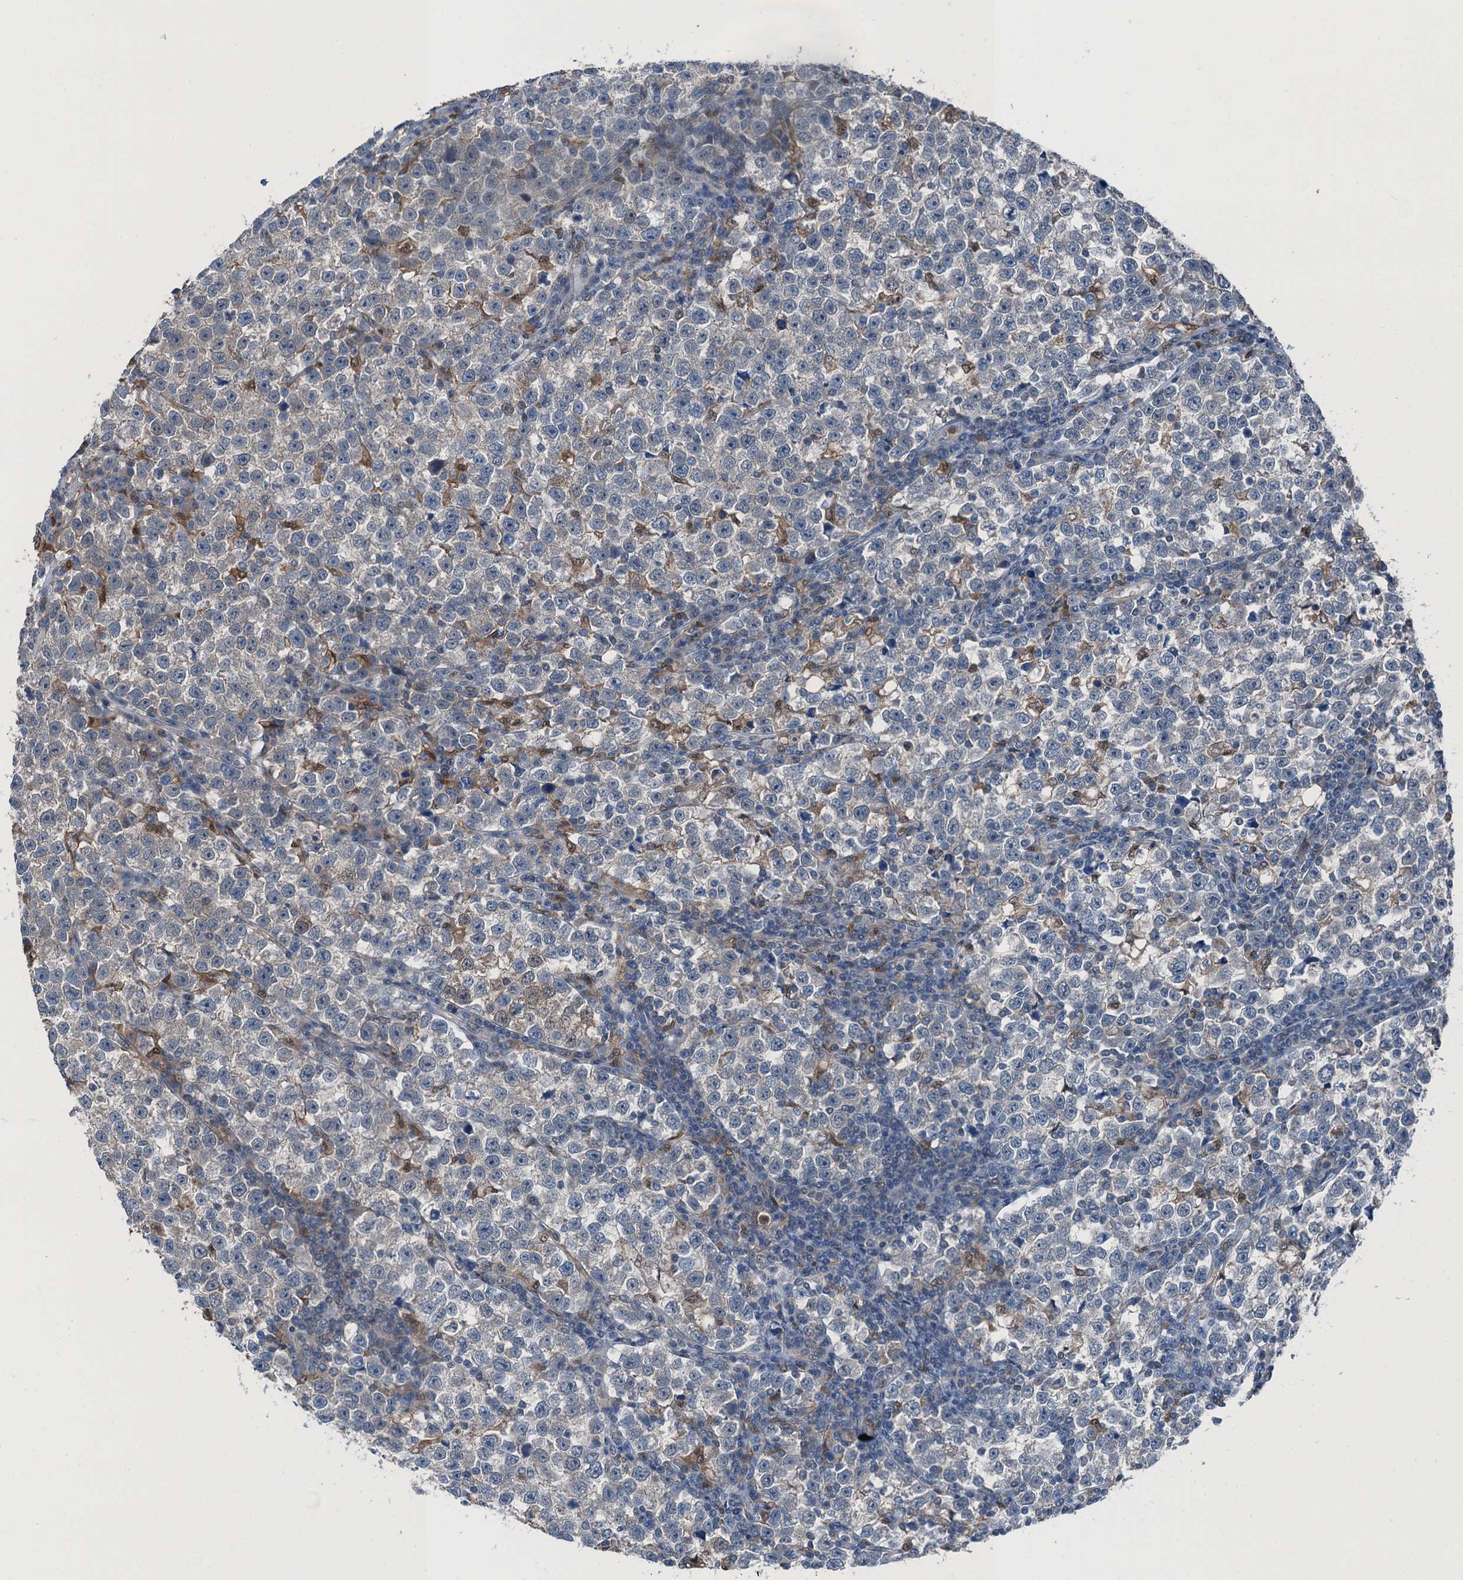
{"staining": {"intensity": "weak", "quantity": "<25%", "location": "cytoplasmic/membranous"}, "tissue": "testis cancer", "cell_type": "Tumor cells", "image_type": "cancer", "snomed": [{"axis": "morphology", "description": "Normal tissue, NOS"}, {"axis": "morphology", "description": "Seminoma, NOS"}, {"axis": "topography", "description": "Testis"}], "caption": "Immunohistochemistry histopathology image of neoplastic tissue: human testis cancer (seminoma) stained with DAB exhibits no significant protein positivity in tumor cells.", "gene": "RNH1", "patient": {"sex": "male", "age": 43}}